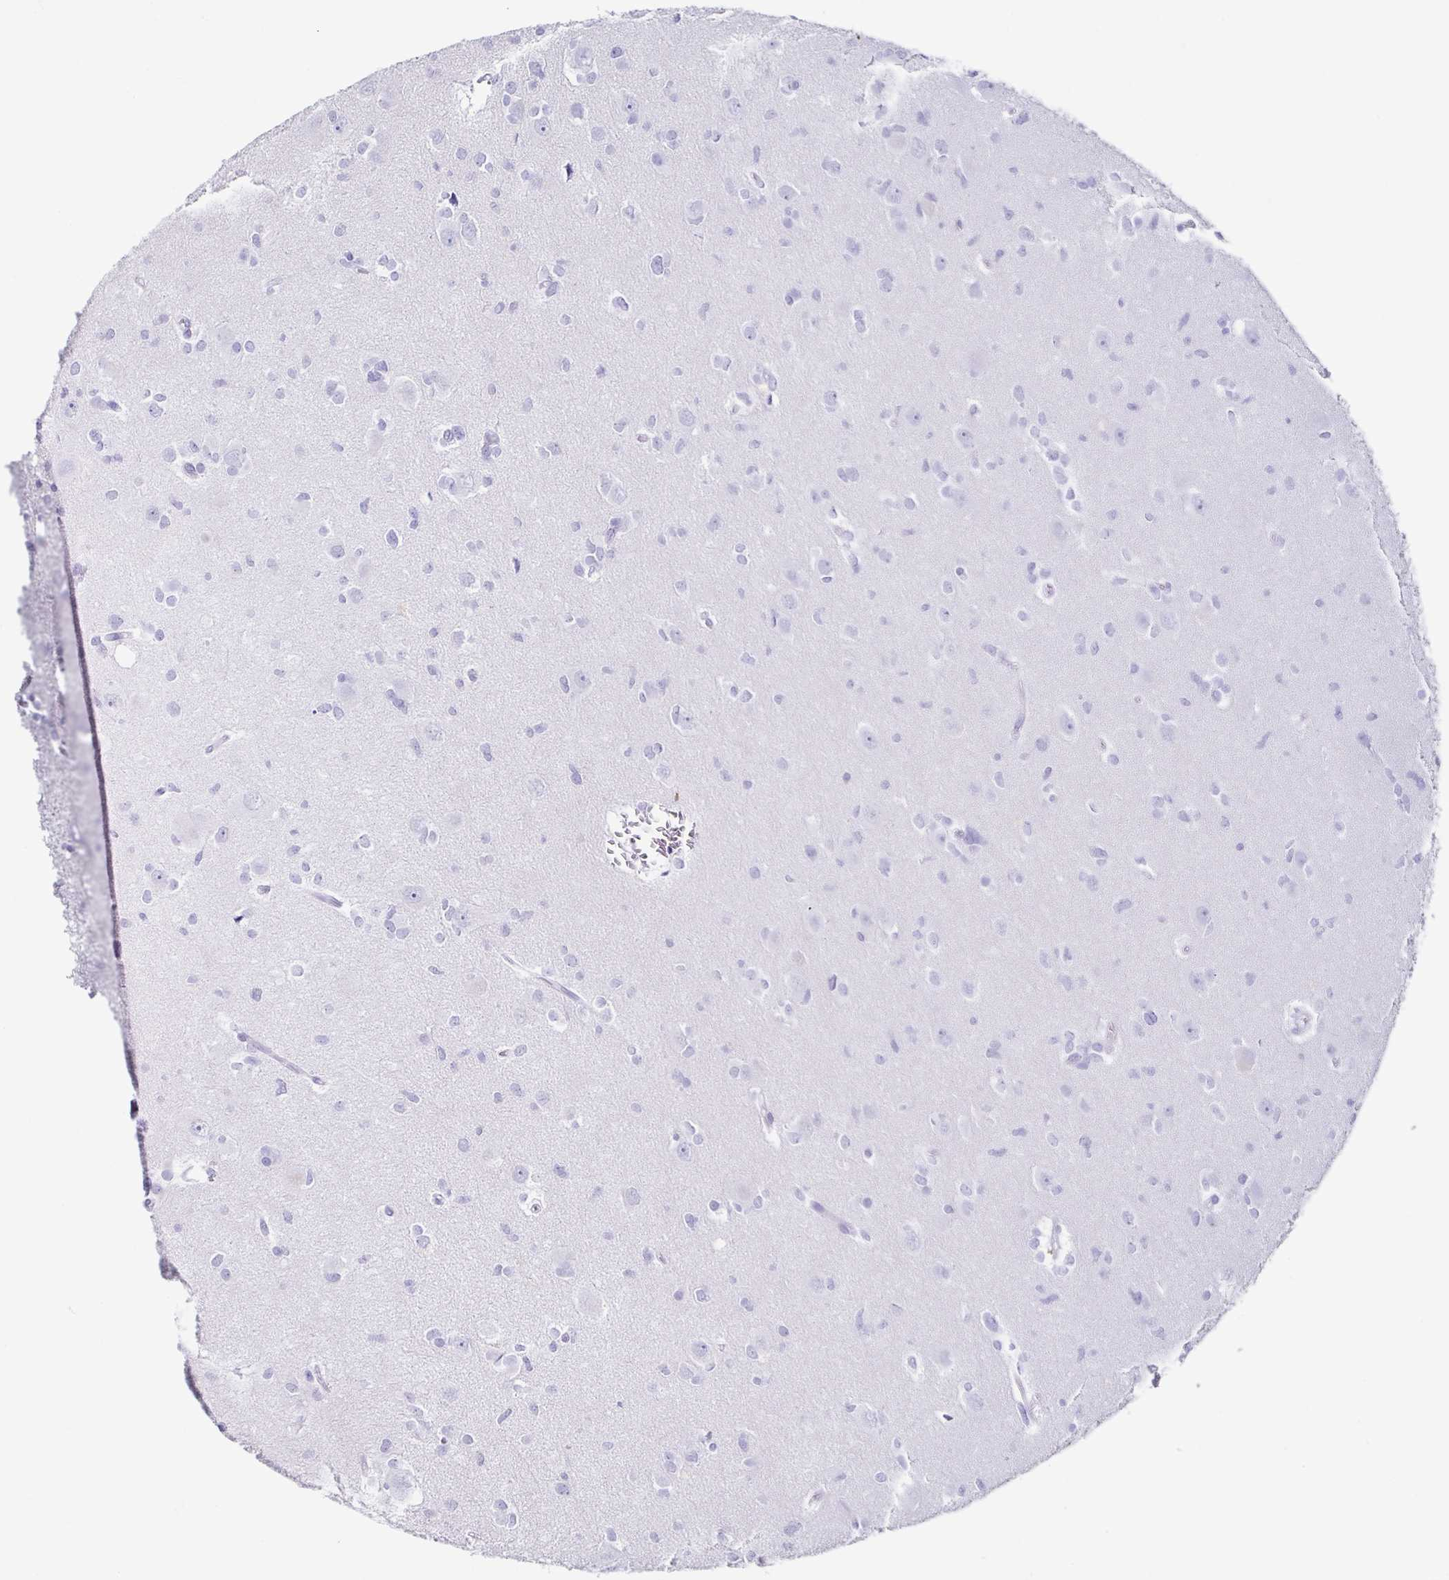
{"staining": {"intensity": "negative", "quantity": "none", "location": "none"}, "tissue": "glioma", "cell_type": "Tumor cells", "image_type": "cancer", "snomed": [{"axis": "morphology", "description": "Glioma, malignant, High grade"}, {"axis": "topography", "description": "Brain"}], "caption": "Immunohistochemical staining of human glioma displays no significant expression in tumor cells.", "gene": "CD164L2", "patient": {"sex": "male", "age": 23}}